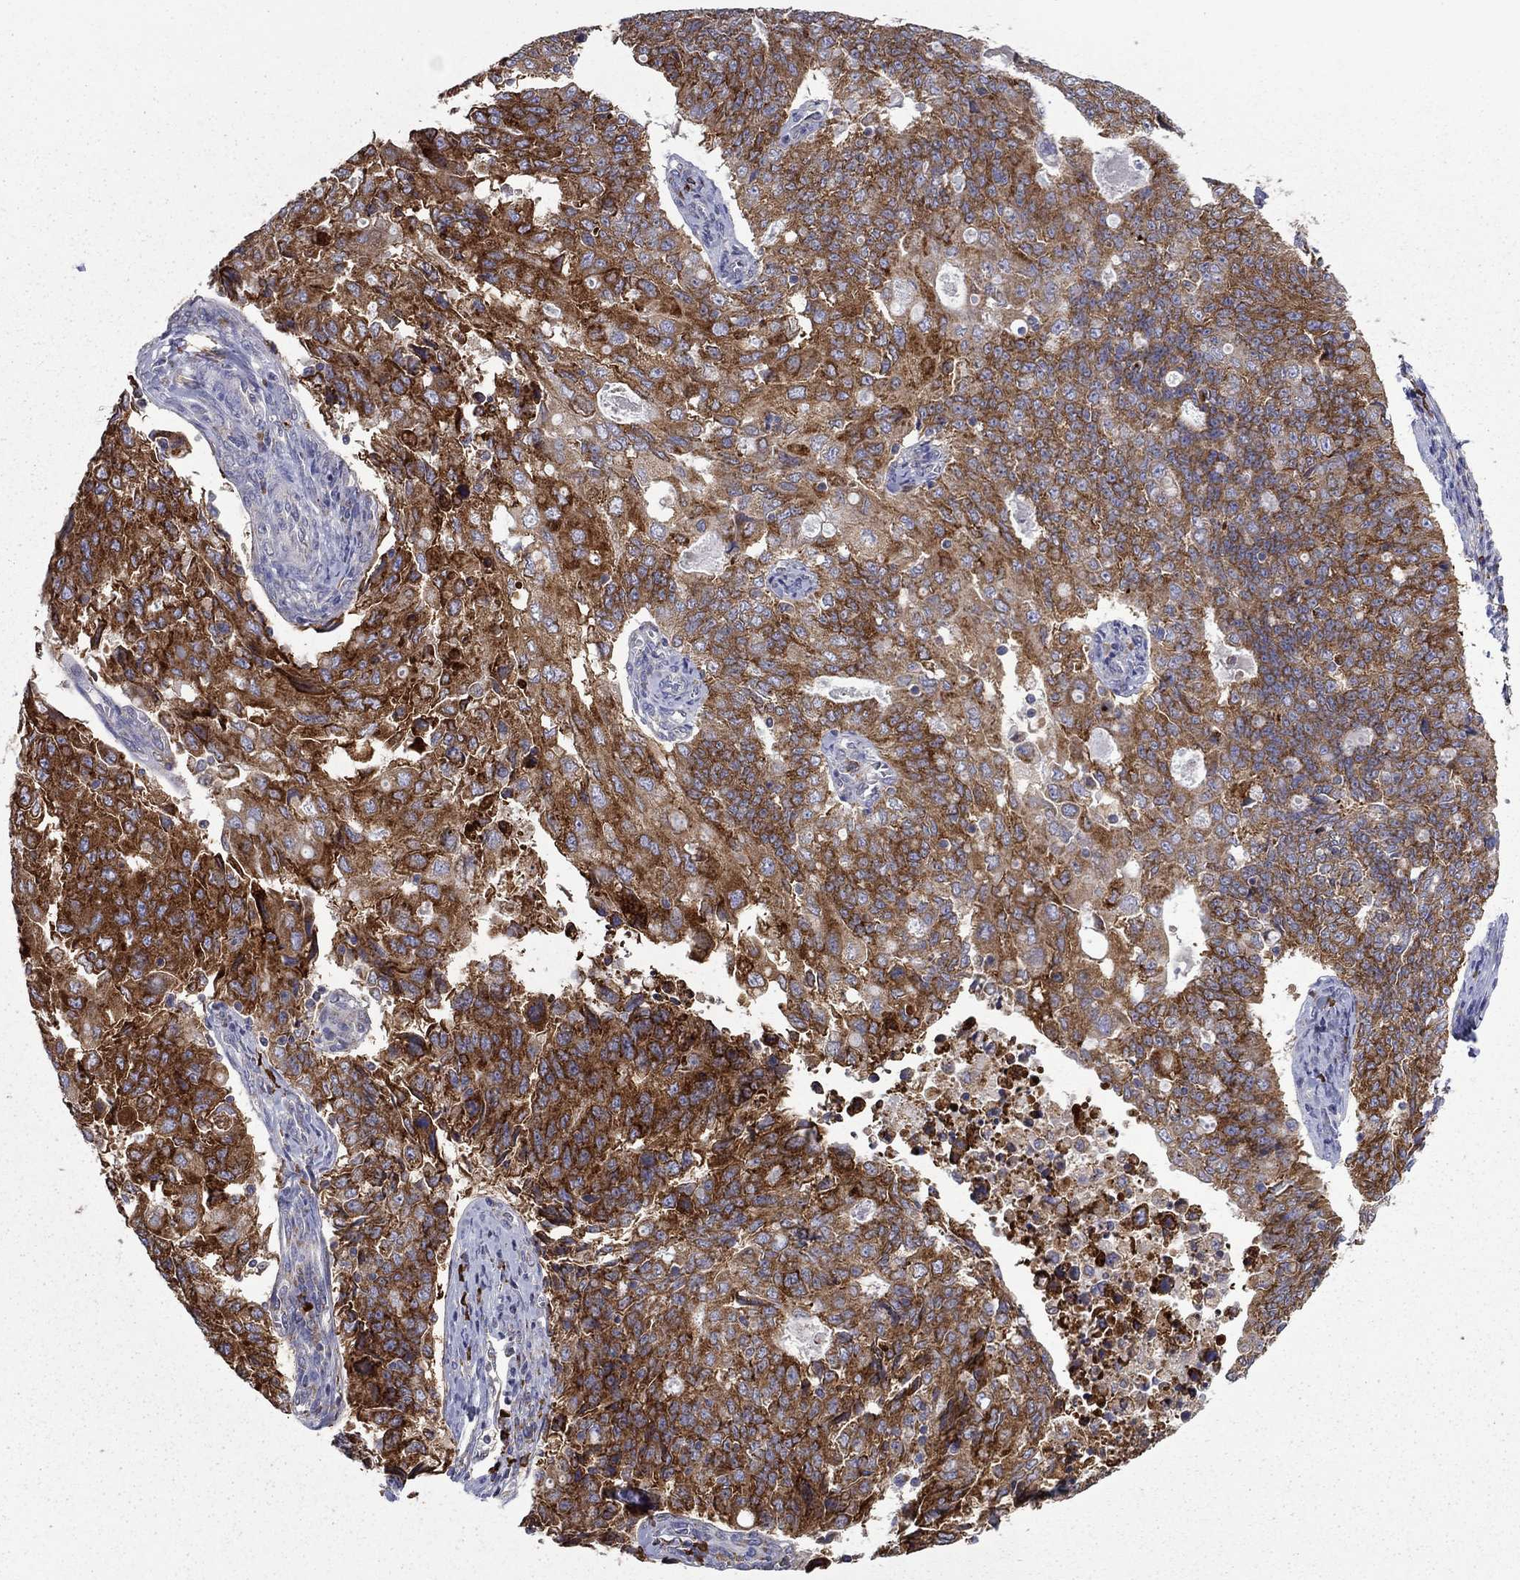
{"staining": {"intensity": "strong", "quantity": ">75%", "location": "cytoplasmic/membranous"}, "tissue": "endometrial cancer", "cell_type": "Tumor cells", "image_type": "cancer", "snomed": [{"axis": "morphology", "description": "Adenocarcinoma, NOS"}, {"axis": "topography", "description": "Endometrium"}], "caption": "The immunohistochemical stain shows strong cytoplasmic/membranous staining in tumor cells of endometrial cancer tissue.", "gene": "PRDX4", "patient": {"sex": "female", "age": 43}}